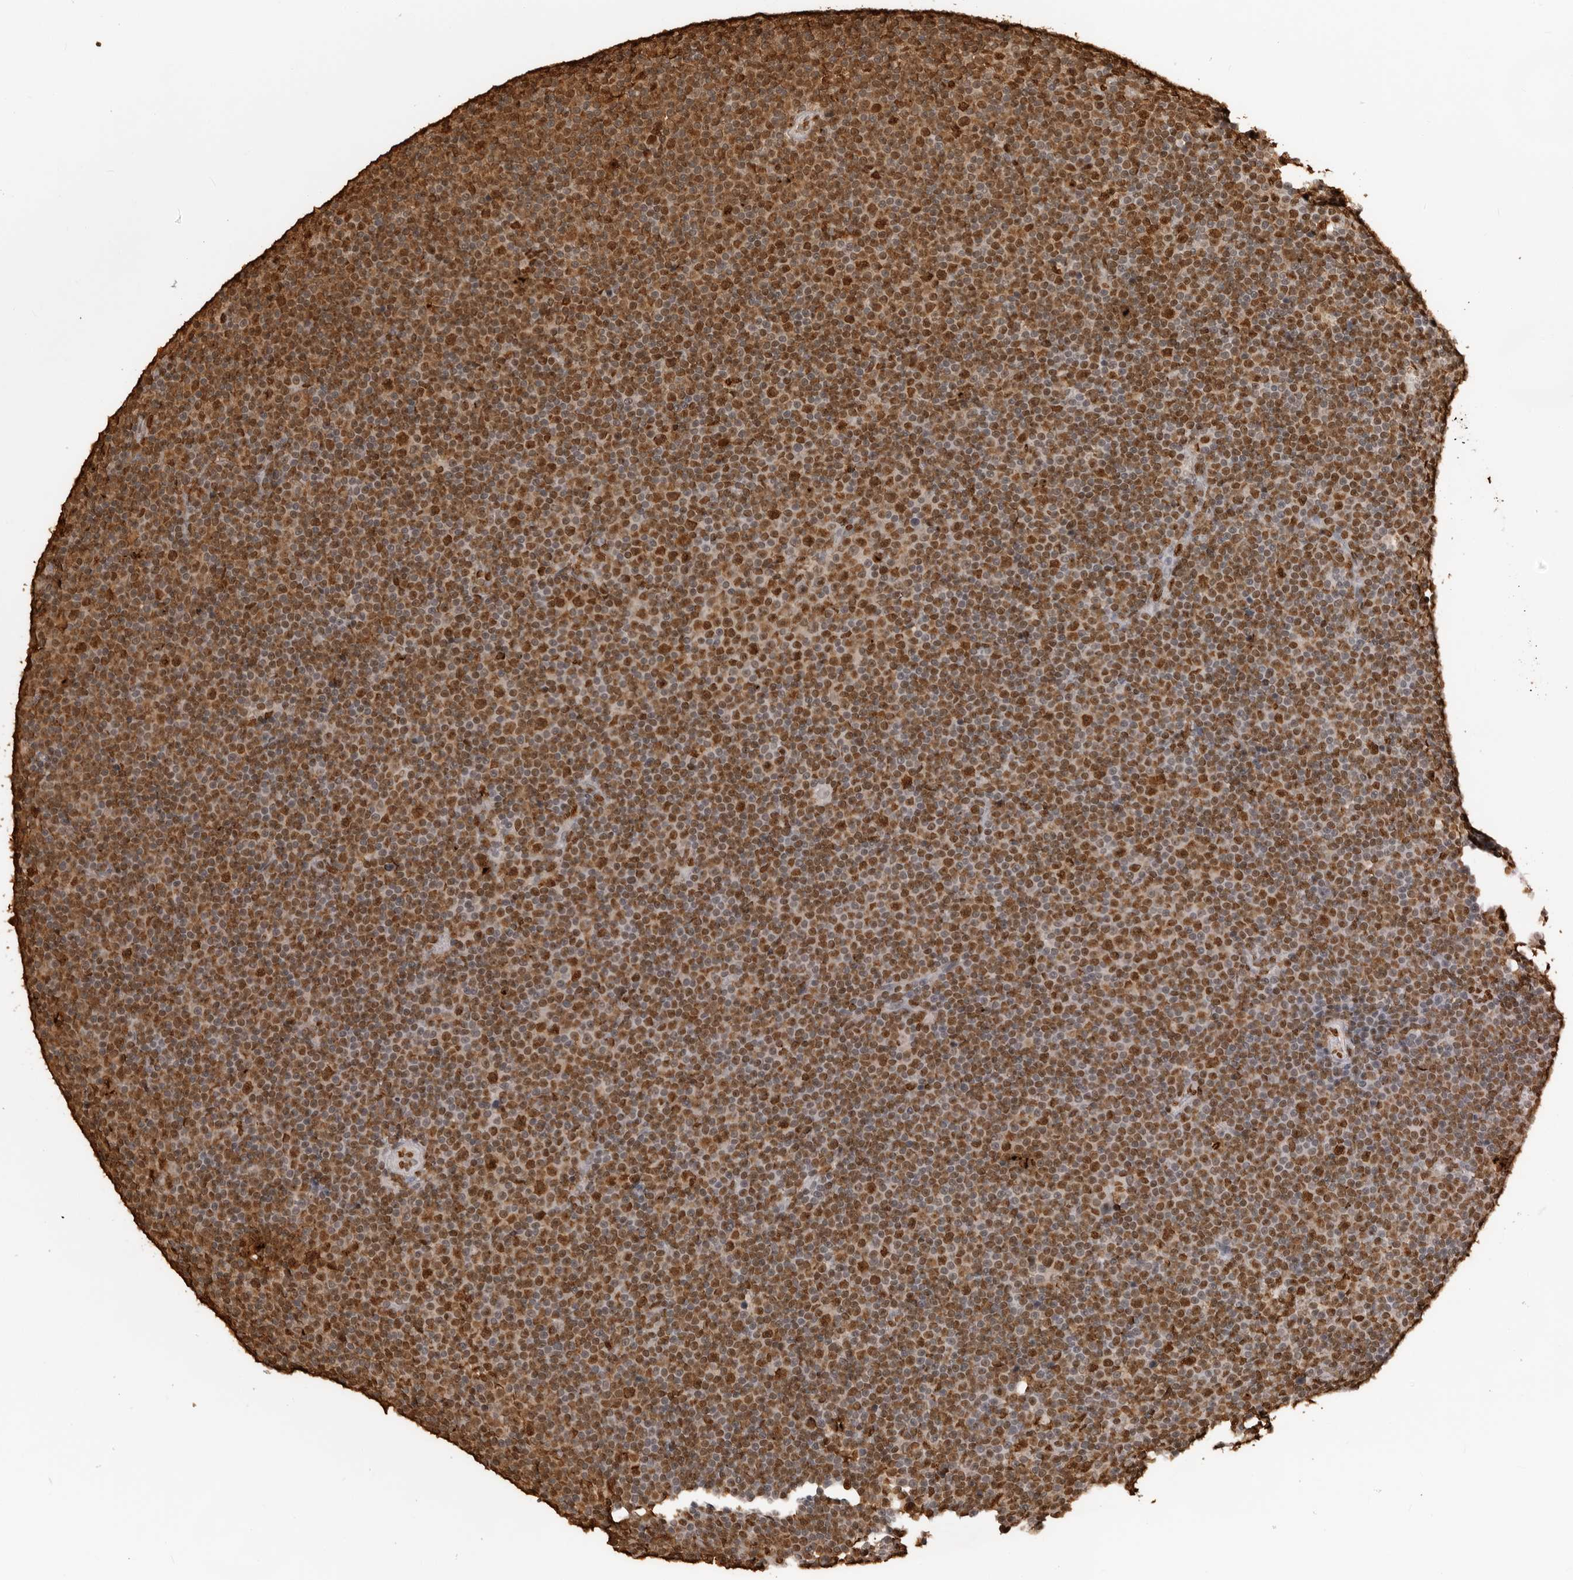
{"staining": {"intensity": "strong", "quantity": ">75%", "location": "nuclear"}, "tissue": "lymphoma", "cell_type": "Tumor cells", "image_type": "cancer", "snomed": [{"axis": "morphology", "description": "Malignant lymphoma, non-Hodgkin's type, Low grade"}, {"axis": "topography", "description": "Lymph node"}], "caption": "Protein expression by immunohistochemistry (IHC) exhibits strong nuclear positivity in about >75% of tumor cells in lymphoma.", "gene": "ZFP91", "patient": {"sex": "female", "age": 67}}